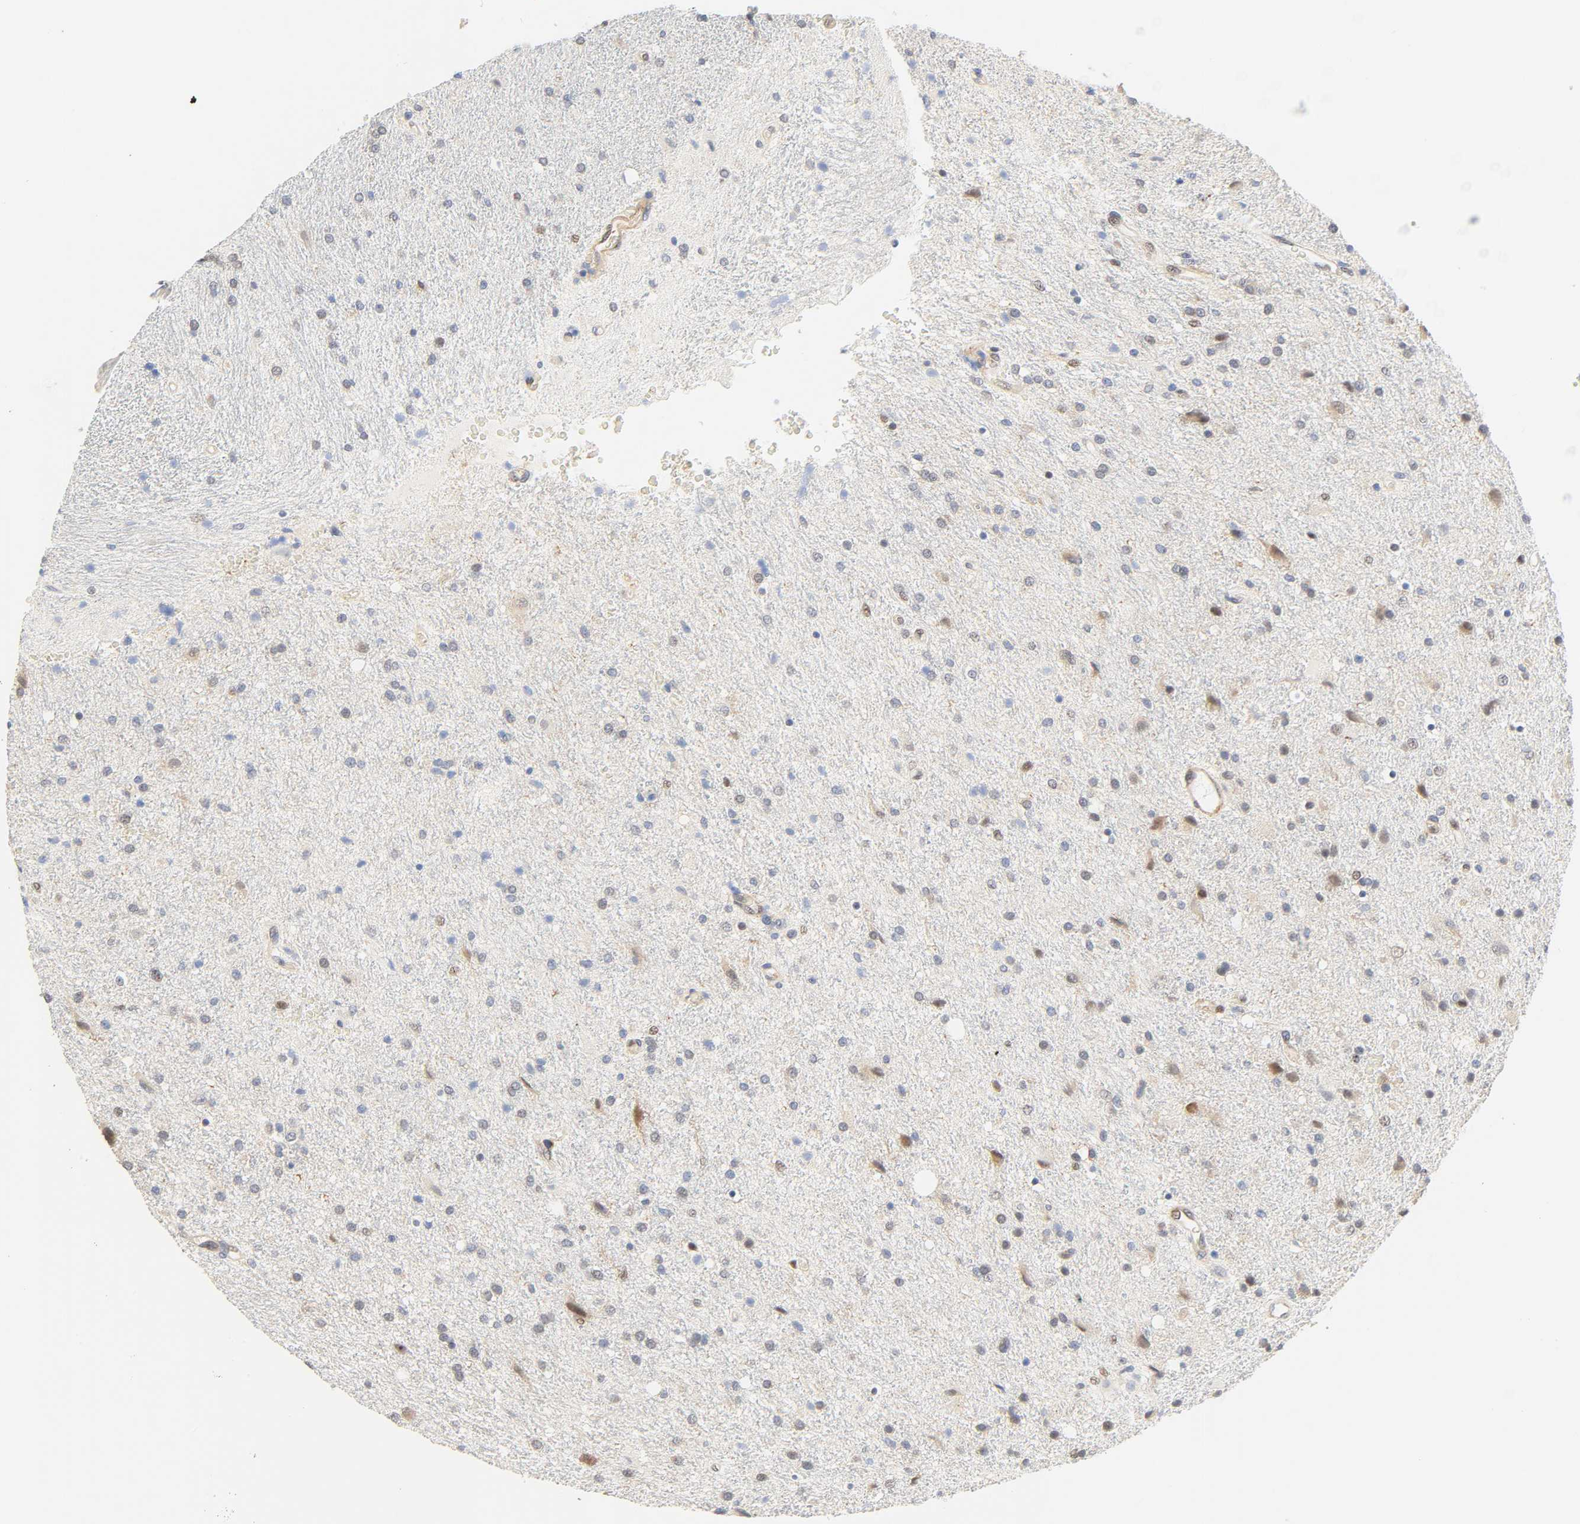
{"staining": {"intensity": "negative", "quantity": "none", "location": "none"}, "tissue": "glioma", "cell_type": "Tumor cells", "image_type": "cancer", "snomed": [{"axis": "morphology", "description": "Normal tissue, NOS"}, {"axis": "morphology", "description": "Glioma, malignant, High grade"}, {"axis": "topography", "description": "Cerebral cortex"}], "caption": "IHC of human malignant glioma (high-grade) displays no staining in tumor cells.", "gene": "BORCS8-MEF2B", "patient": {"sex": "male", "age": 56}}